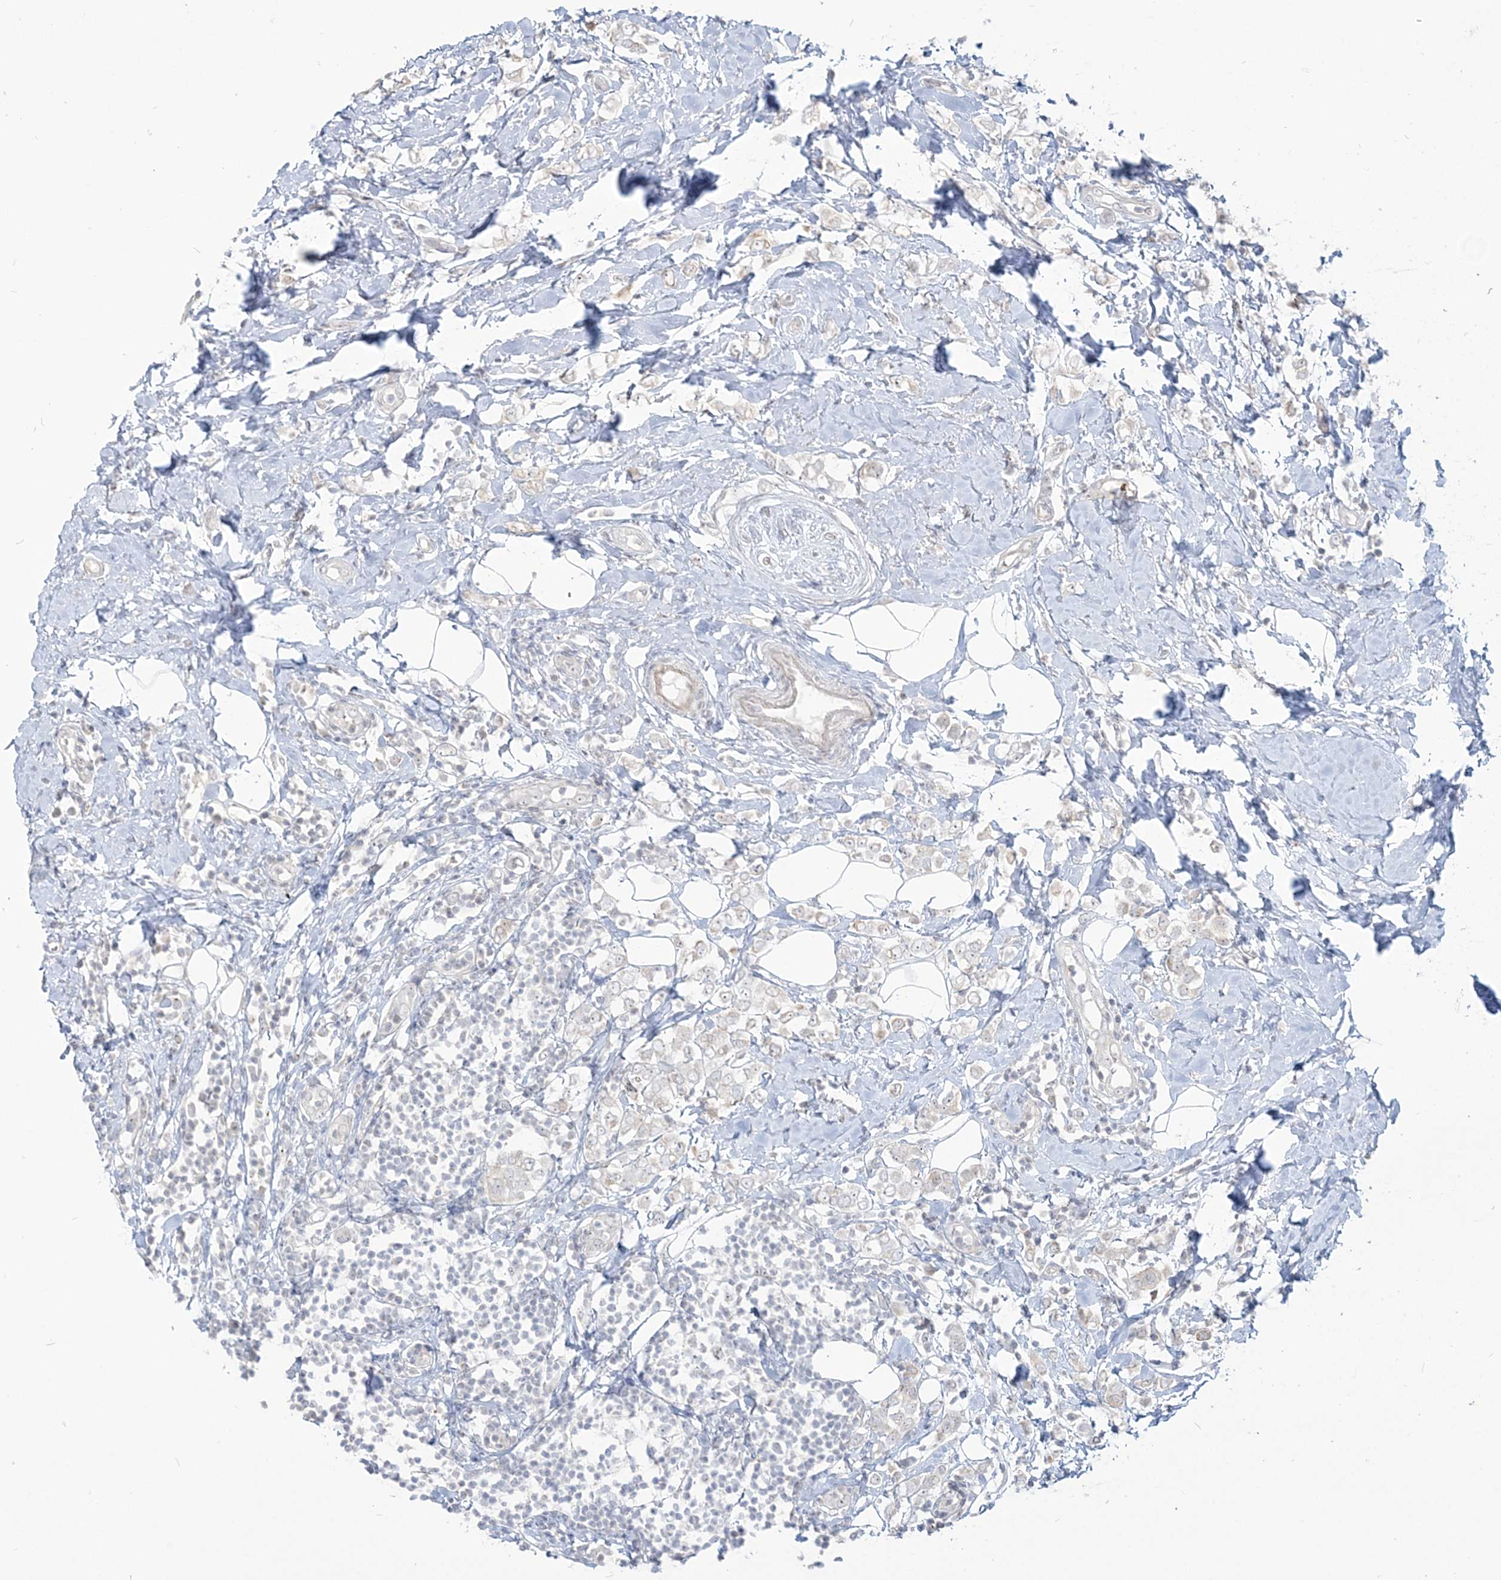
{"staining": {"intensity": "negative", "quantity": "none", "location": "none"}, "tissue": "breast cancer", "cell_type": "Tumor cells", "image_type": "cancer", "snomed": [{"axis": "morphology", "description": "Lobular carcinoma"}, {"axis": "topography", "description": "Breast"}], "caption": "The micrograph exhibits no significant staining in tumor cells of breast cancer (lobular carcinoma).", "gene": "SDAD1", "patient": {"sex": "female", "age": 47}}